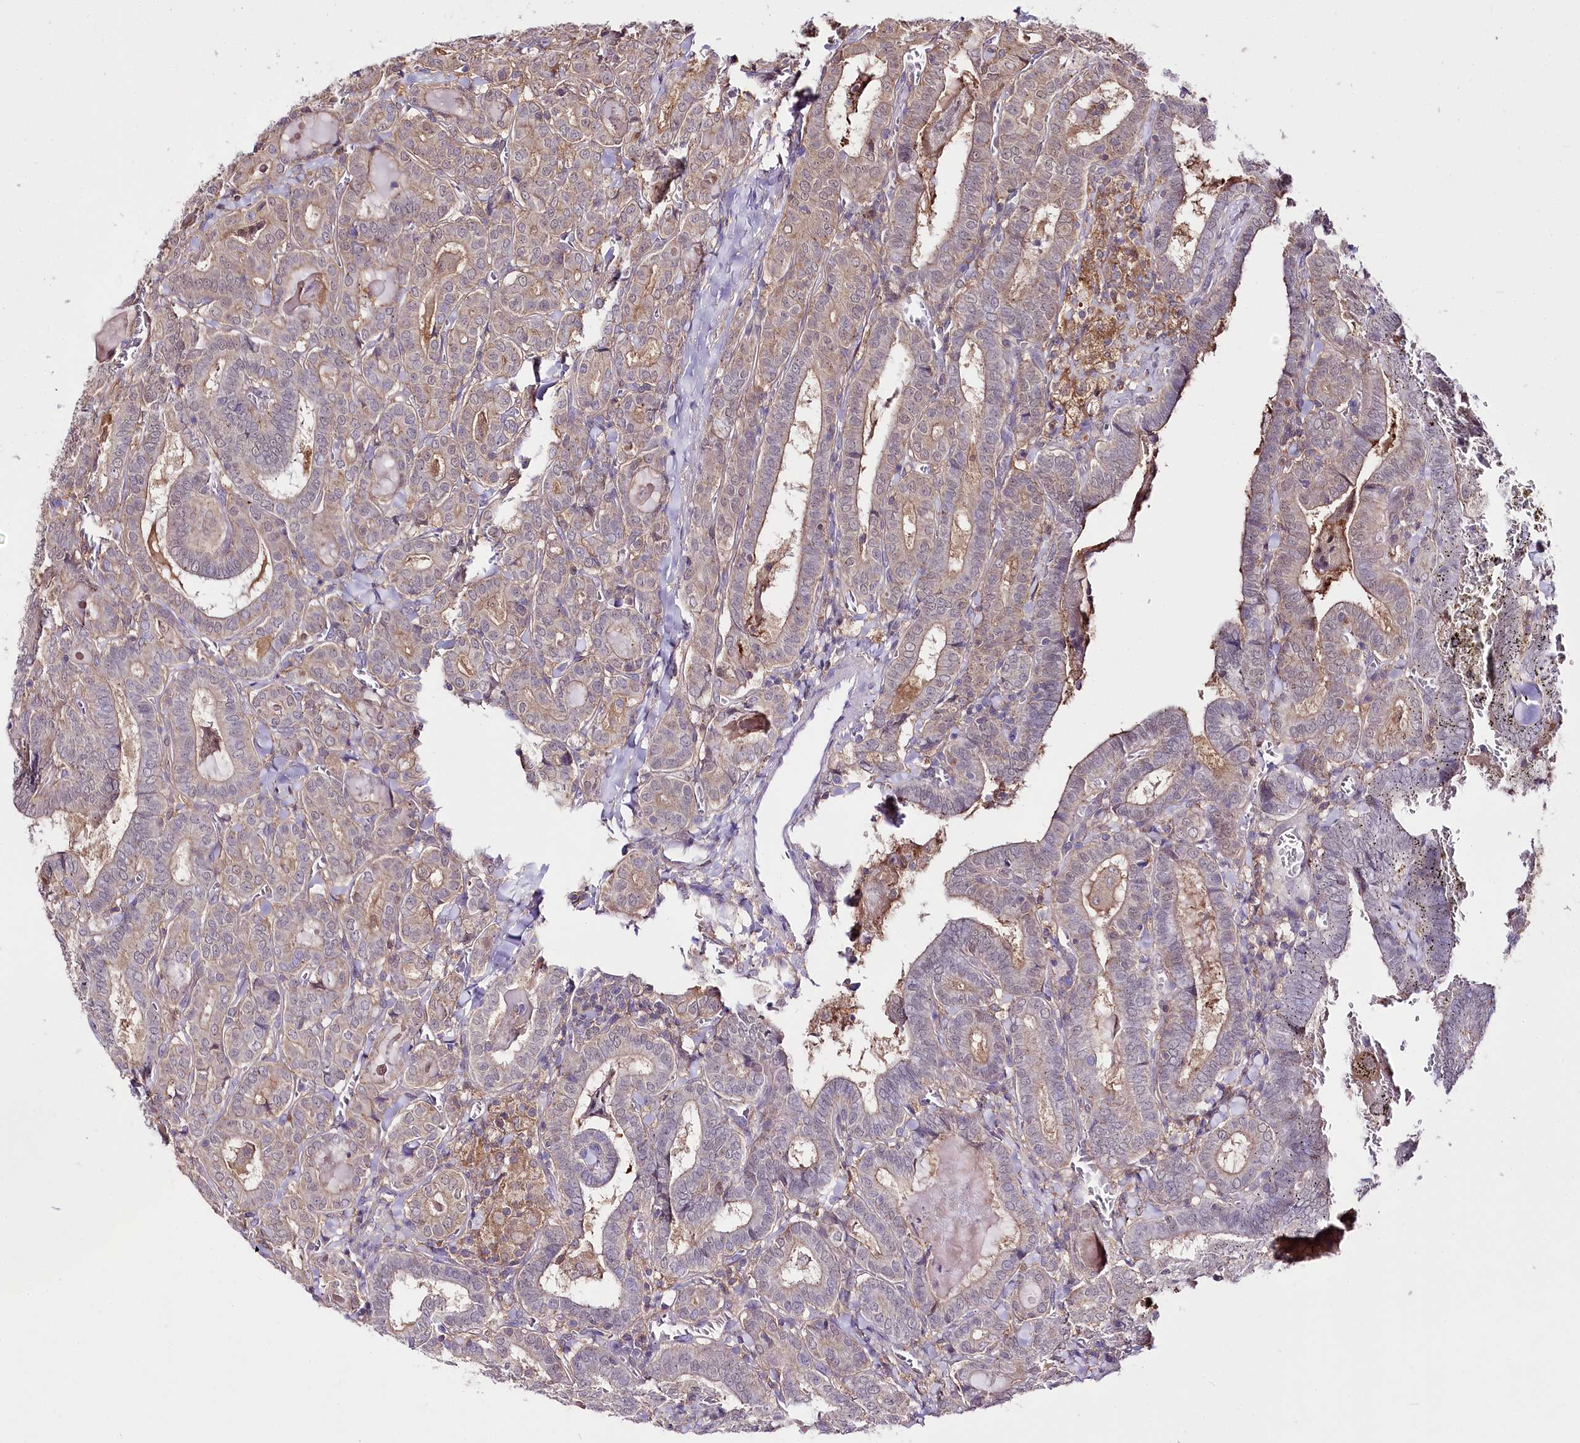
{"staining": {"intensity": "weak", "quantity": "25%-75%", "location": "cytoplasmic/membranous"}, "tissue": "thyroid cancer", "cell_type": "Tumor cells", "image_type": "cancer", "snomed": [{"axis": "morphology", "description": "Papillary adenocarcinoma, NOS"}, {"axis": "topography", "description": "Thyroid gland"}], "caption": "Tumor cells display low levels of weak cytoplasmic/membranous expression in approximately 25%-75% of cells in human thyroid papillary adenocarcinoma.", "gene": "UGP2", "patient": {"sex": "female", "age": 72}}